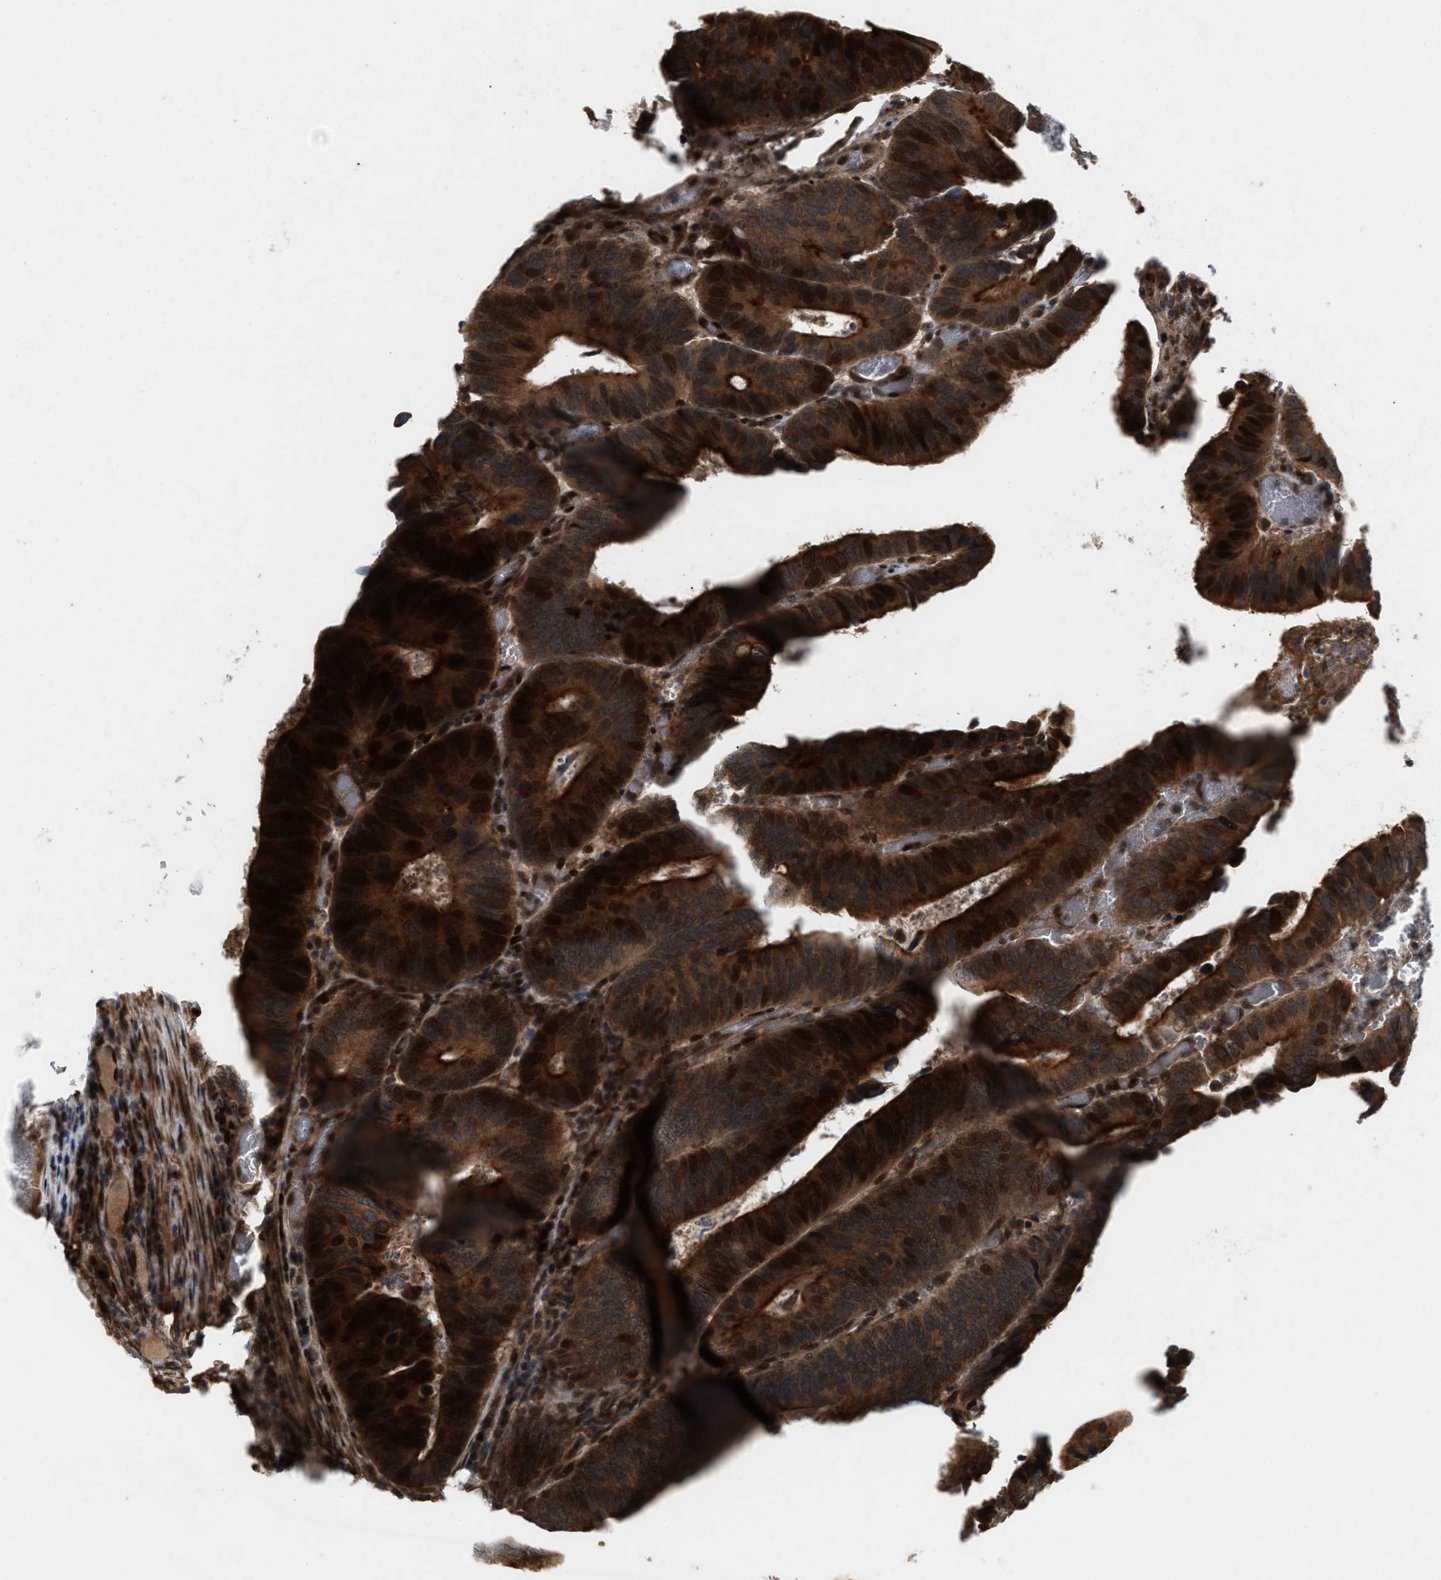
{"staining": {"intensity": "strong", "quantity": ">75%", "location": "cytoplasmic/membranous,nuclear"}, "tissue": "colorectal cancer", "cell_type": "Tumor cells", "image_type": "cancer", "snomed": [{"axis": "morphology", "description": "Inflammation, NOS"}, {"axis": "morphology", "description": "Adenocarcinoma, NOS"}, {"axis": "topography", "description": "Colon"}], "caption": "This image reveals immunohistochemistry (IHC) staining of colorectal cancer (adenocarcinoma), with high strong cytoplasmic/membranous and nuclear positivity in about >75% of tumor cells.", "gene": "MFSD6", "patient": {"sex": "male", "age": 72}}